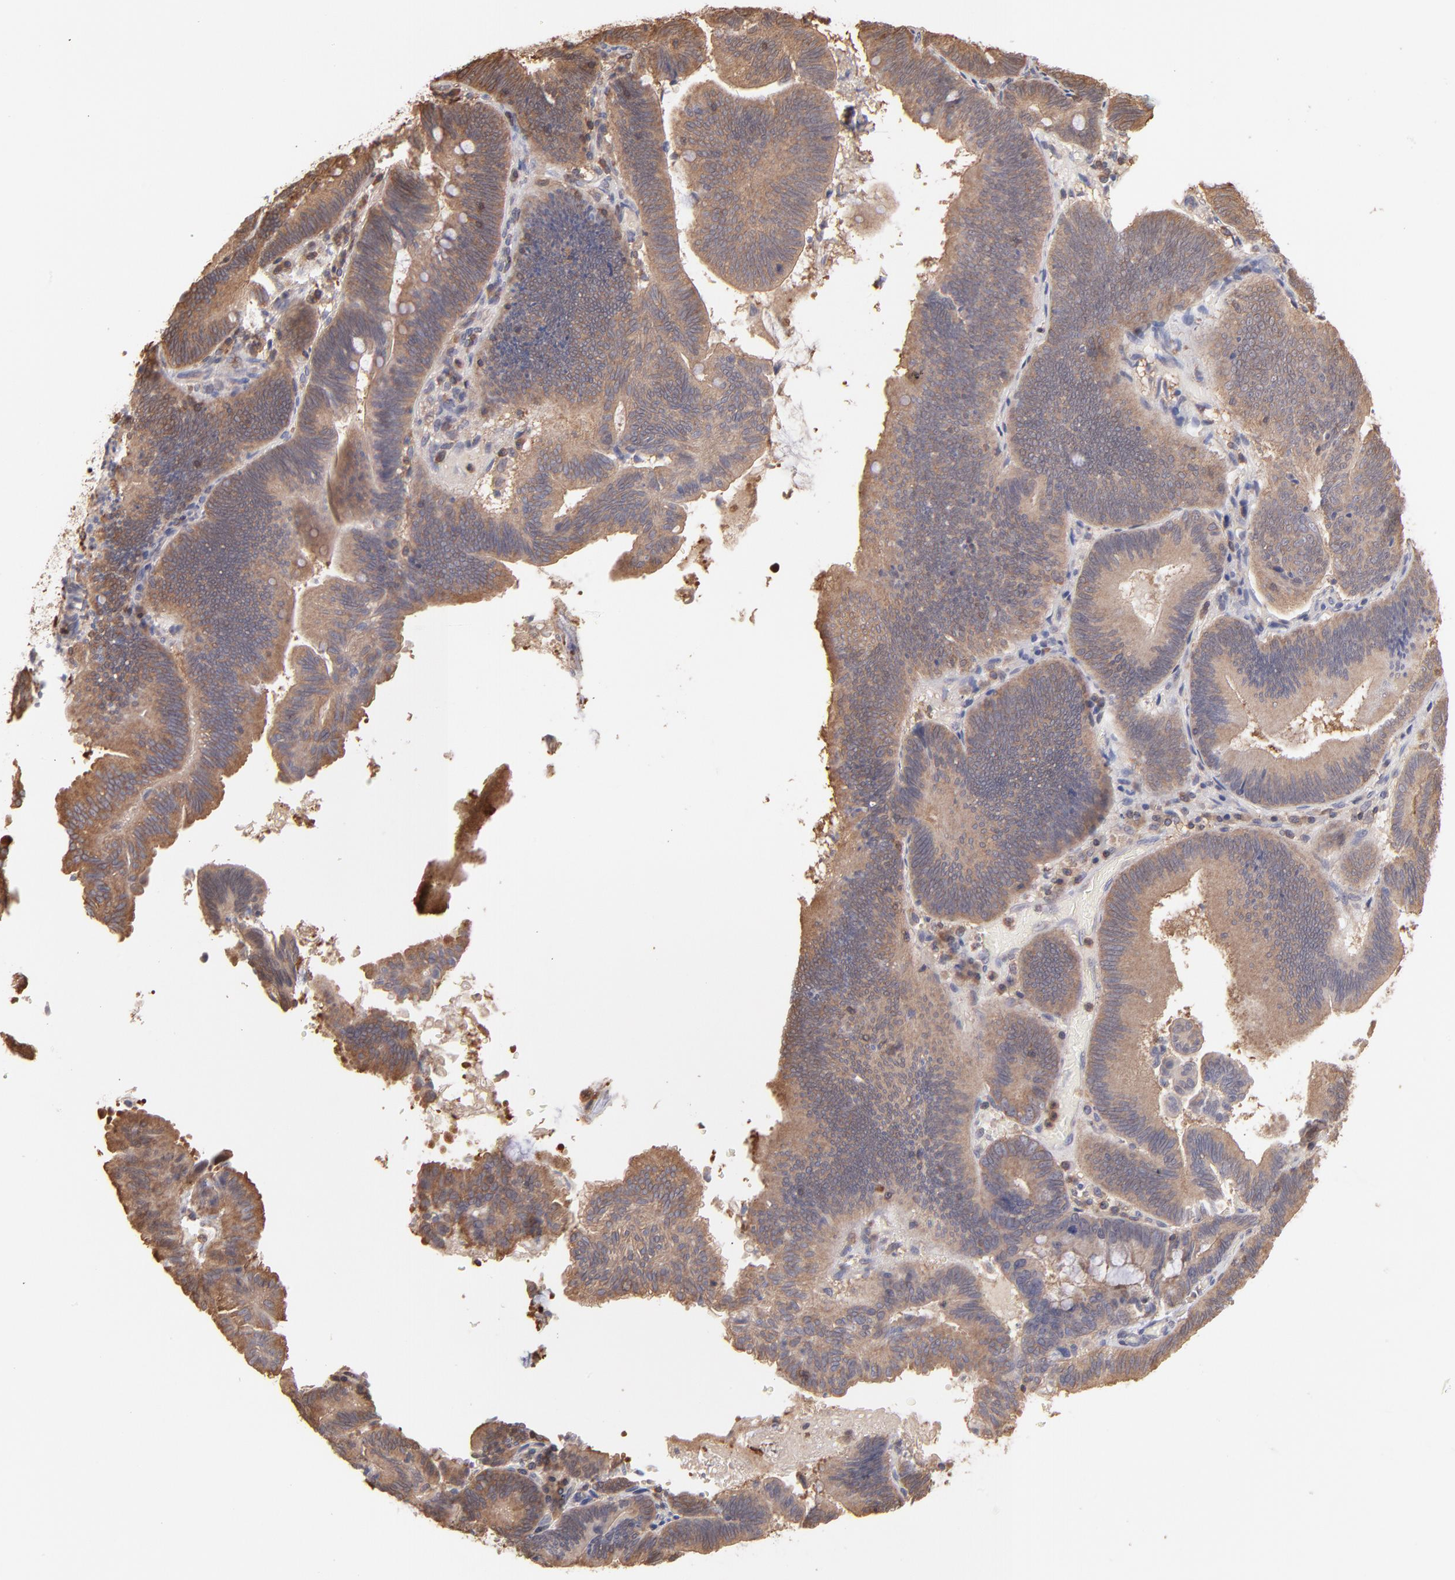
{"staining": {"intensity": "strong", "quantity": ">75%", "location": "cytoplasmic/membranous"}, "tissue": "pancreatic cancer", "cell_type": "Tumor cells", "image_type": "cancer", "snomed": [{"axis": "morphology", "description": "Adenocarcinoma, NOS"}, {"axis": "topography", "description": "Pancreas"}], "caption": "Brown immunohistochemical staining in human pancreatic cancer shows strong cytoplasmic/membranous positivity in approximately >75% of tumor cells.", "gene": "MAP2K2", "patient": {"sex": "male", "age": 82}}